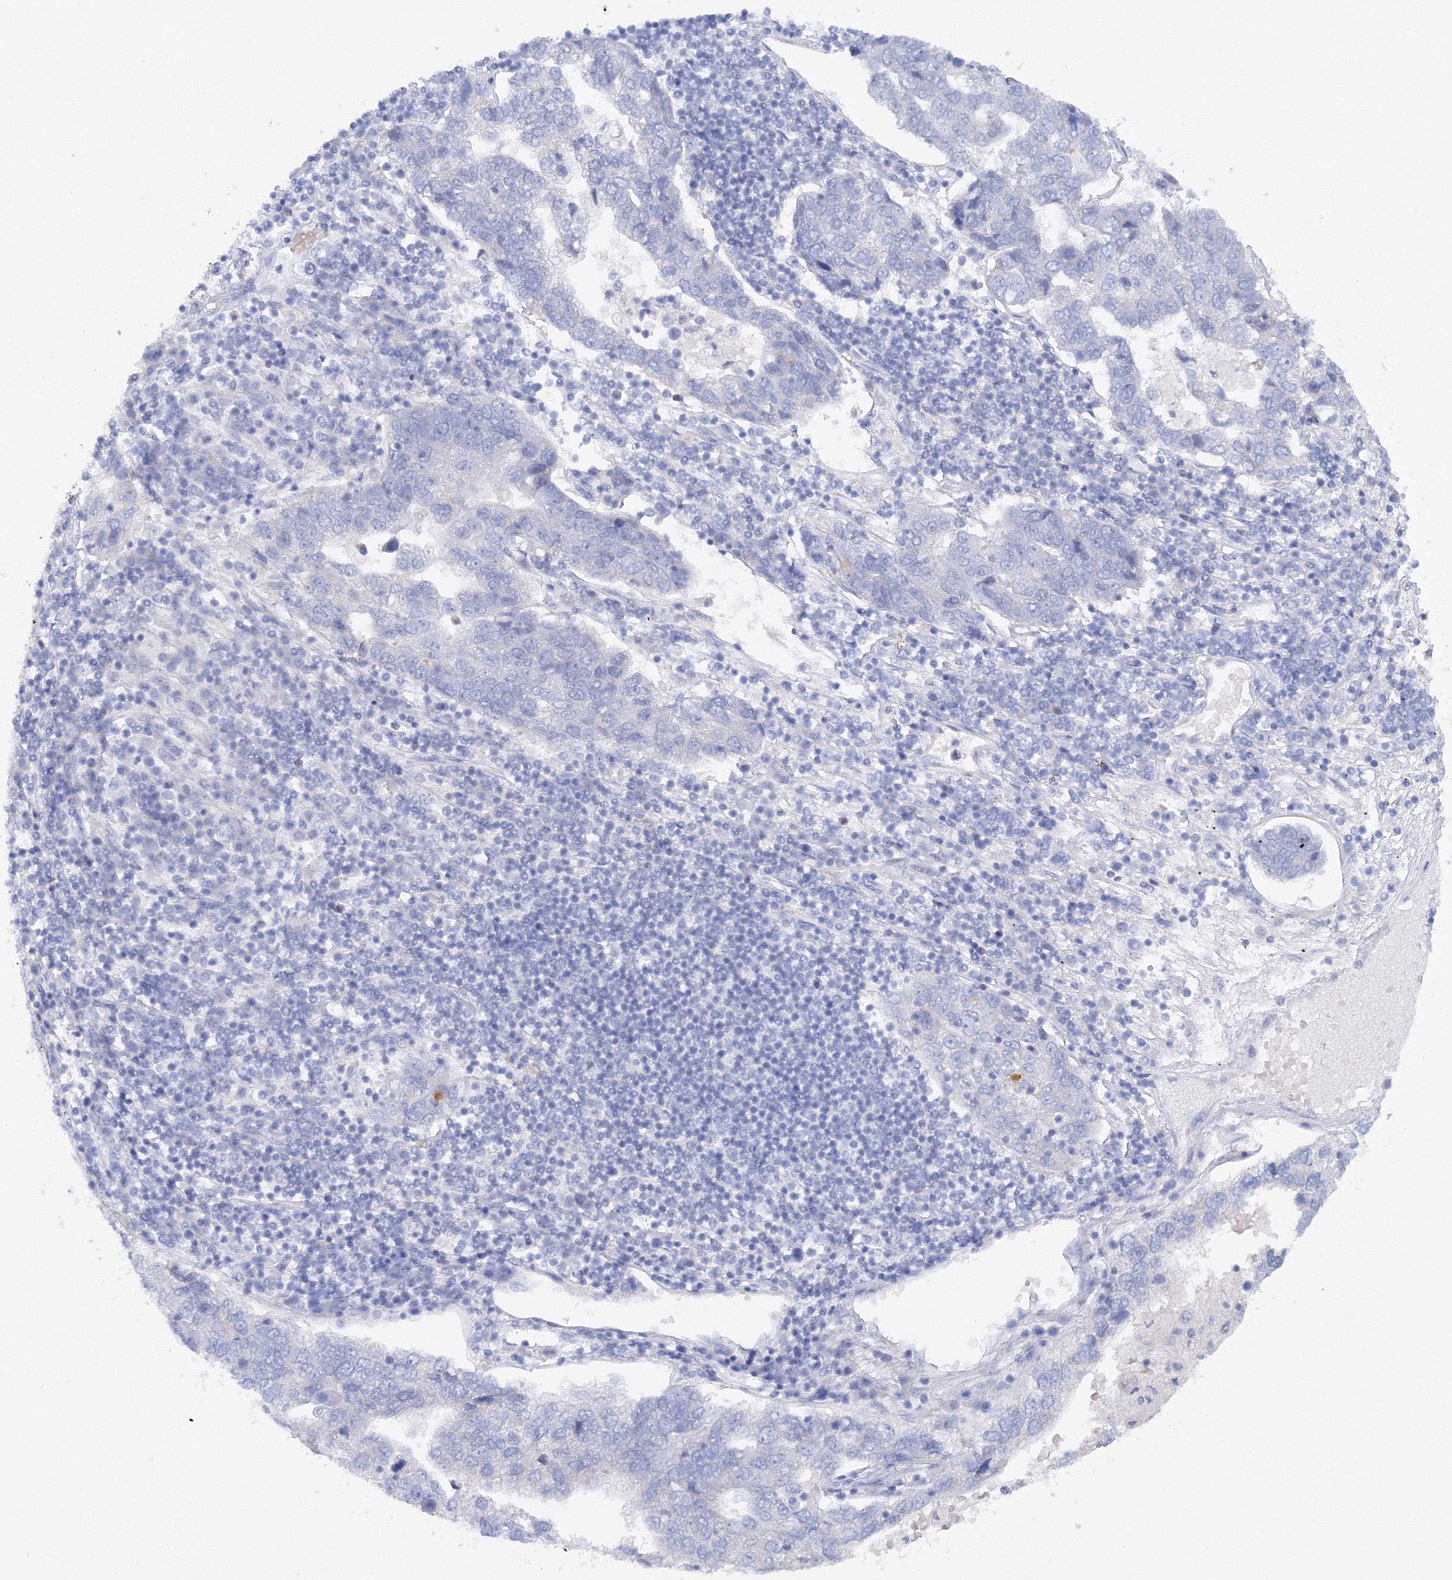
{"staining": {"intensity": "negative", "quantity": "none", "location": "none"}, "tissue": "pancreatic cancer", "cell_type": "Tumor cells", "image_type": "cancer", "snomed": [{"axis": "morphology", "description": "Adenocarcinoma, NOS"}, {"axis": "topography", "description": "Pancreas"}], "caption": "Pancreatic cancer (adenocarcinoma) was stained to show a protein in brown. There is no significant positivity in tumor cells.", "gene": "TAMM41", "patient": {"sex": "female", "age": 61}}